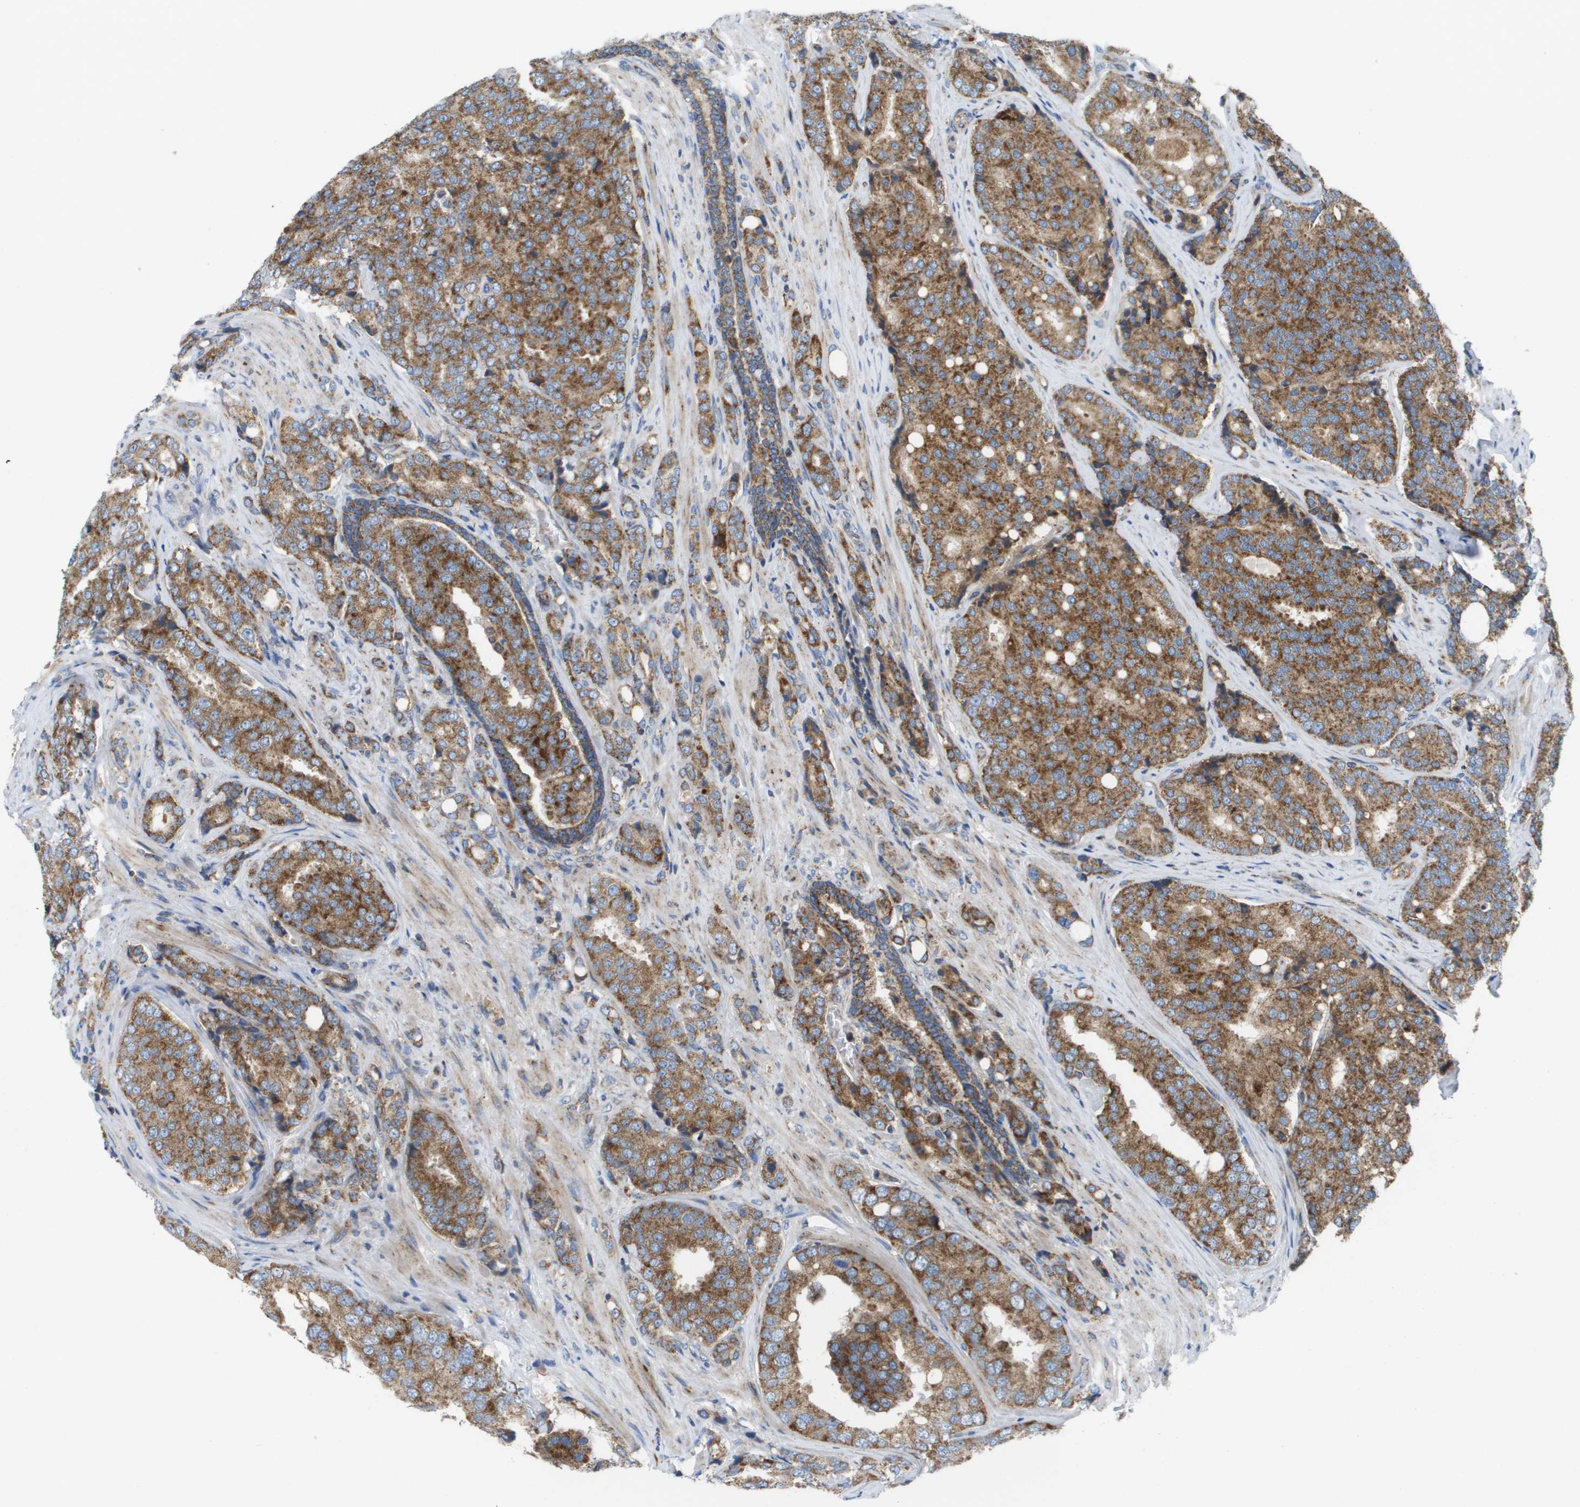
{"staining": {"intensity": "strong", "quantity": ">75%", "location": "cytoplasmic/membranous"}, "tissue": "prostate cancer", "cell_type": "Tumor cells", "image_type": "cancer", "snomed": [{"axis": "morphology", "description": "Adenocarcinoma, High grade"}, {"axis": "topography", "description": "Prostate"}], "caption": "DAB (3,3'-diaminobenzidine) immunohistochemical staining of prostate cancer exhibits strong cytoplasmic/membranous protein staining in about >75% of tumor cells. Using DAB (brown) and hematoxylin (blue) stains, captured at high magnification using brightfield microscopy.", "gene": "FIS1", "patient": {"sex": "male", "age": 50}}